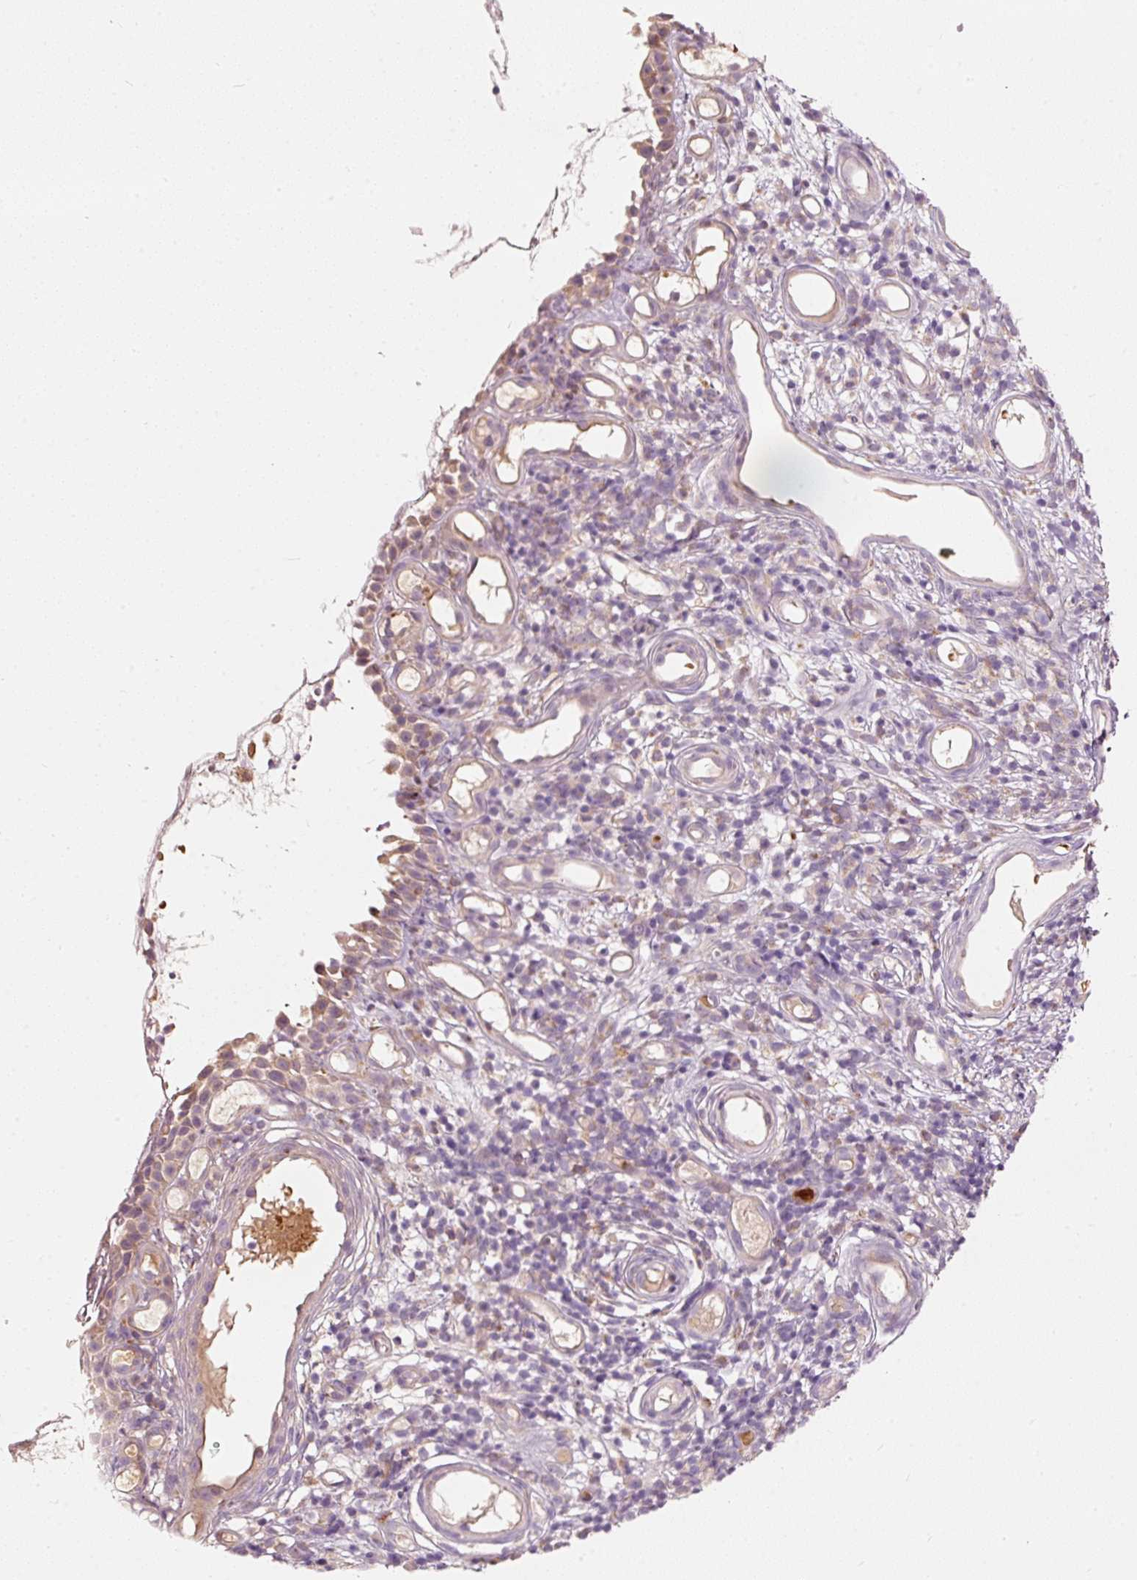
{"staining": {"intensity": "weak", "quantity": ">75%", "location": "cytoplasmic/membranous"}, "tissue": "nasopharynx", "cell_type": "Respiratory epithelial cells", "image_type": "normal", "snomed": [{"axis": "morphology", "description": "Normal tissue, NOS"}, {"axis": "morphology", "description": "Inflammation, NOS"}, {"axis": "topography", "description": "Nasopharynx"}], "caption": "This micrograph reveals normal nasopharynx stained with IHC to label a protein in brown. The cytoplasmic/membranous of respiratory epithelial cells show weak positivity for the protein. Nuclei are counter-stained blue.", "gene": "KLHL21", "patient": {"sex": "male", "age": 54}}